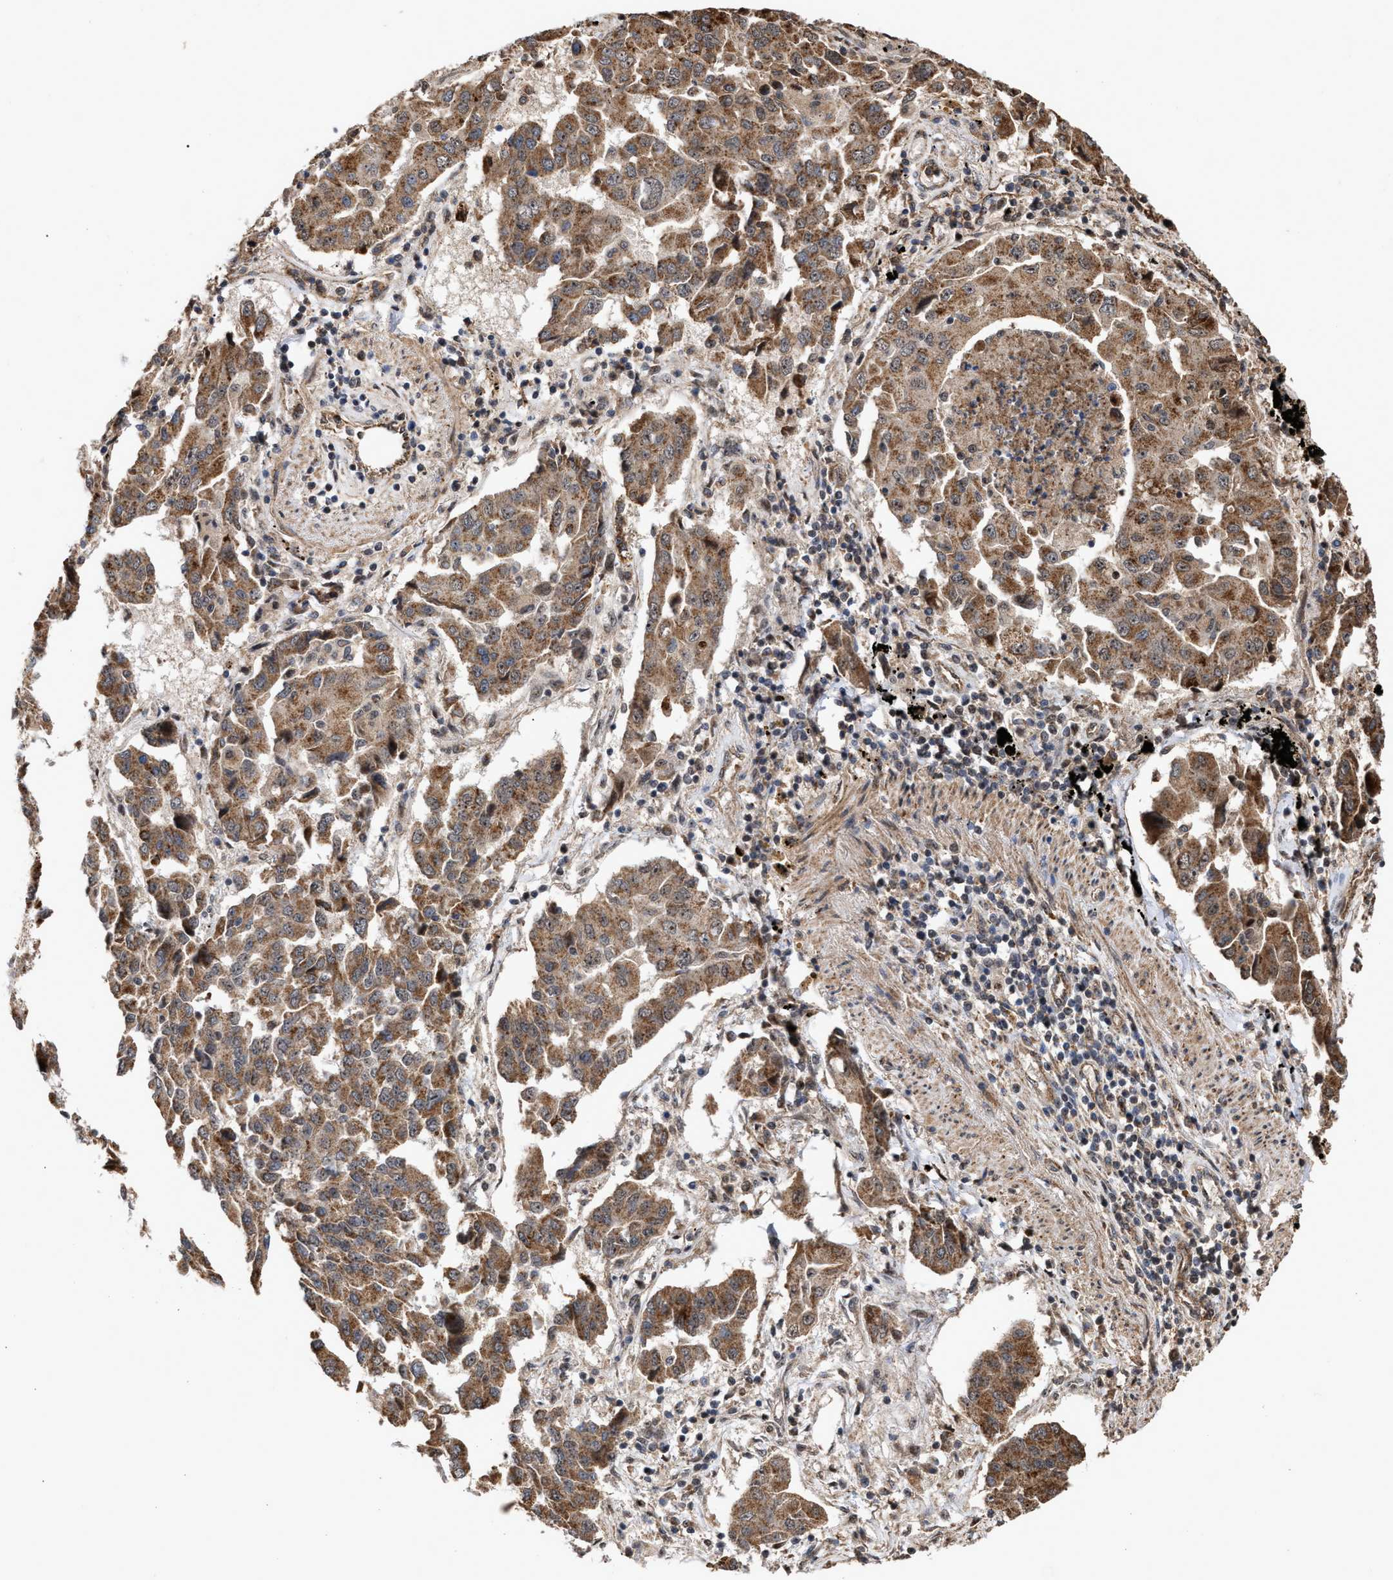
{"staining": {"intensity": "moderate", "quantity": ">75%", "location": "cytoplasmic/membranous,nuclear"}, "tissue": "lung cancer", "cell_type": "Tumor cells", "image_type": "cancer", "snomed": [{"axis": "morphology", "description": "Adenocarcinoma, NOS"}, {"axis": "topography", "description": "Lung"}], "caption": "Brown immunohistochemical staining in human lung adenocarcinoma shows moderate cytoplasmic/membranous and nuclear expression in approximately >75% of tumor cells.", "gene": "EXOSC2", "patient": {"sex": "female", "age": 65}}